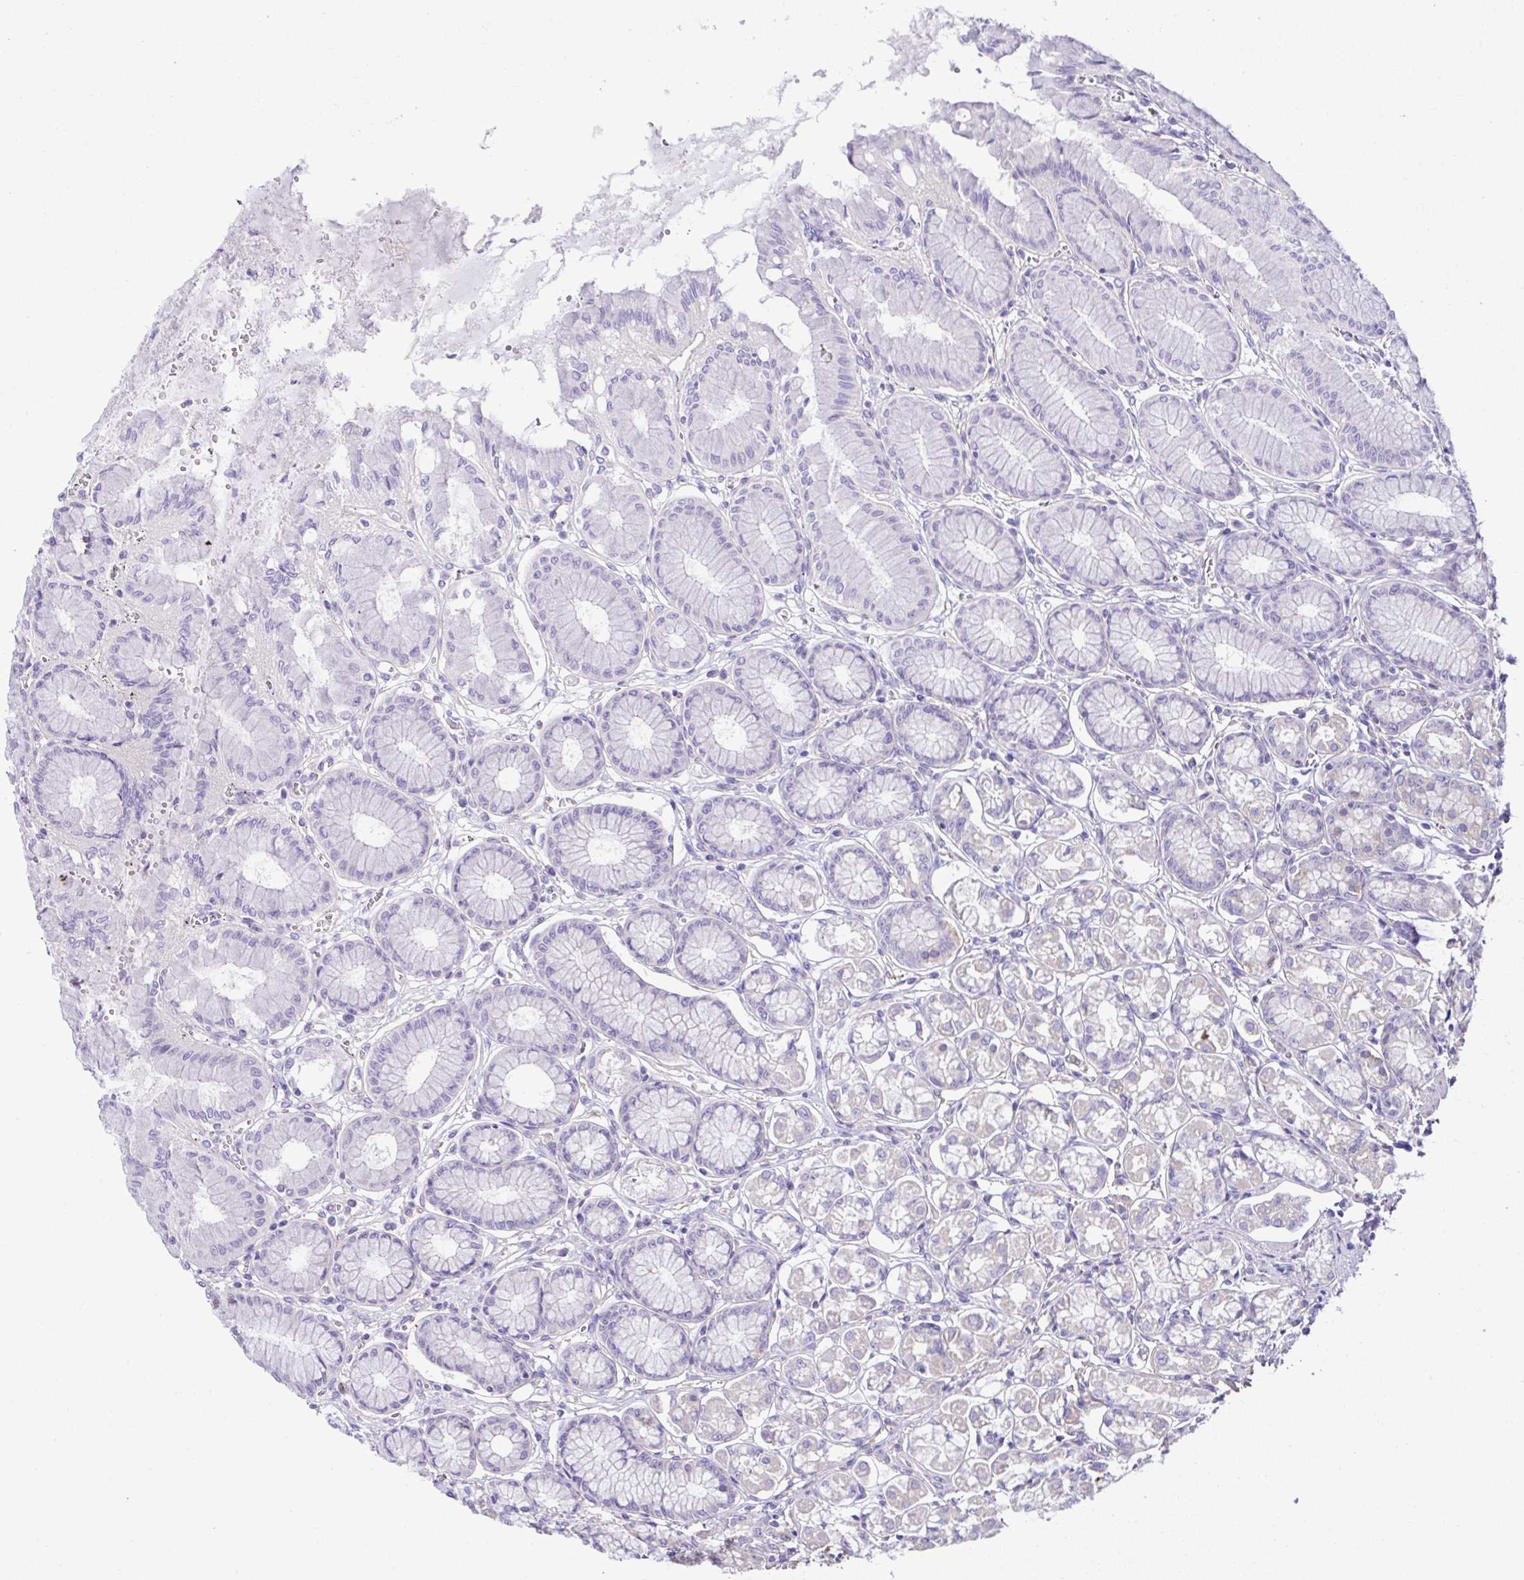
{"staining": {"intensity": "weak", "quantity": "<25%", "location": "cytoplasmic/membranous"}, "tissue": "stomach", "cell_type": "Glandular cells", "image_type": "normal", "snomed": [{"axis": "morphology", "description": "Normal tissue, NOS"}, {"axis": "topography", "description": "Stomach"}, {"axis": "topography", "description": "Stomach, lower"}], "caption": "Immunohistochemistry histopathology image of unremarkable stomach: stomach stained with DAB (3,3'-diaminobenzidine) exhibits no significant protein expression in glandular cells. (Immunohistochemistry (ihc), brightfield microscopy, high magnification).", "gene": "OR4P4", "patient": {"sex": "male", "age": 76}}